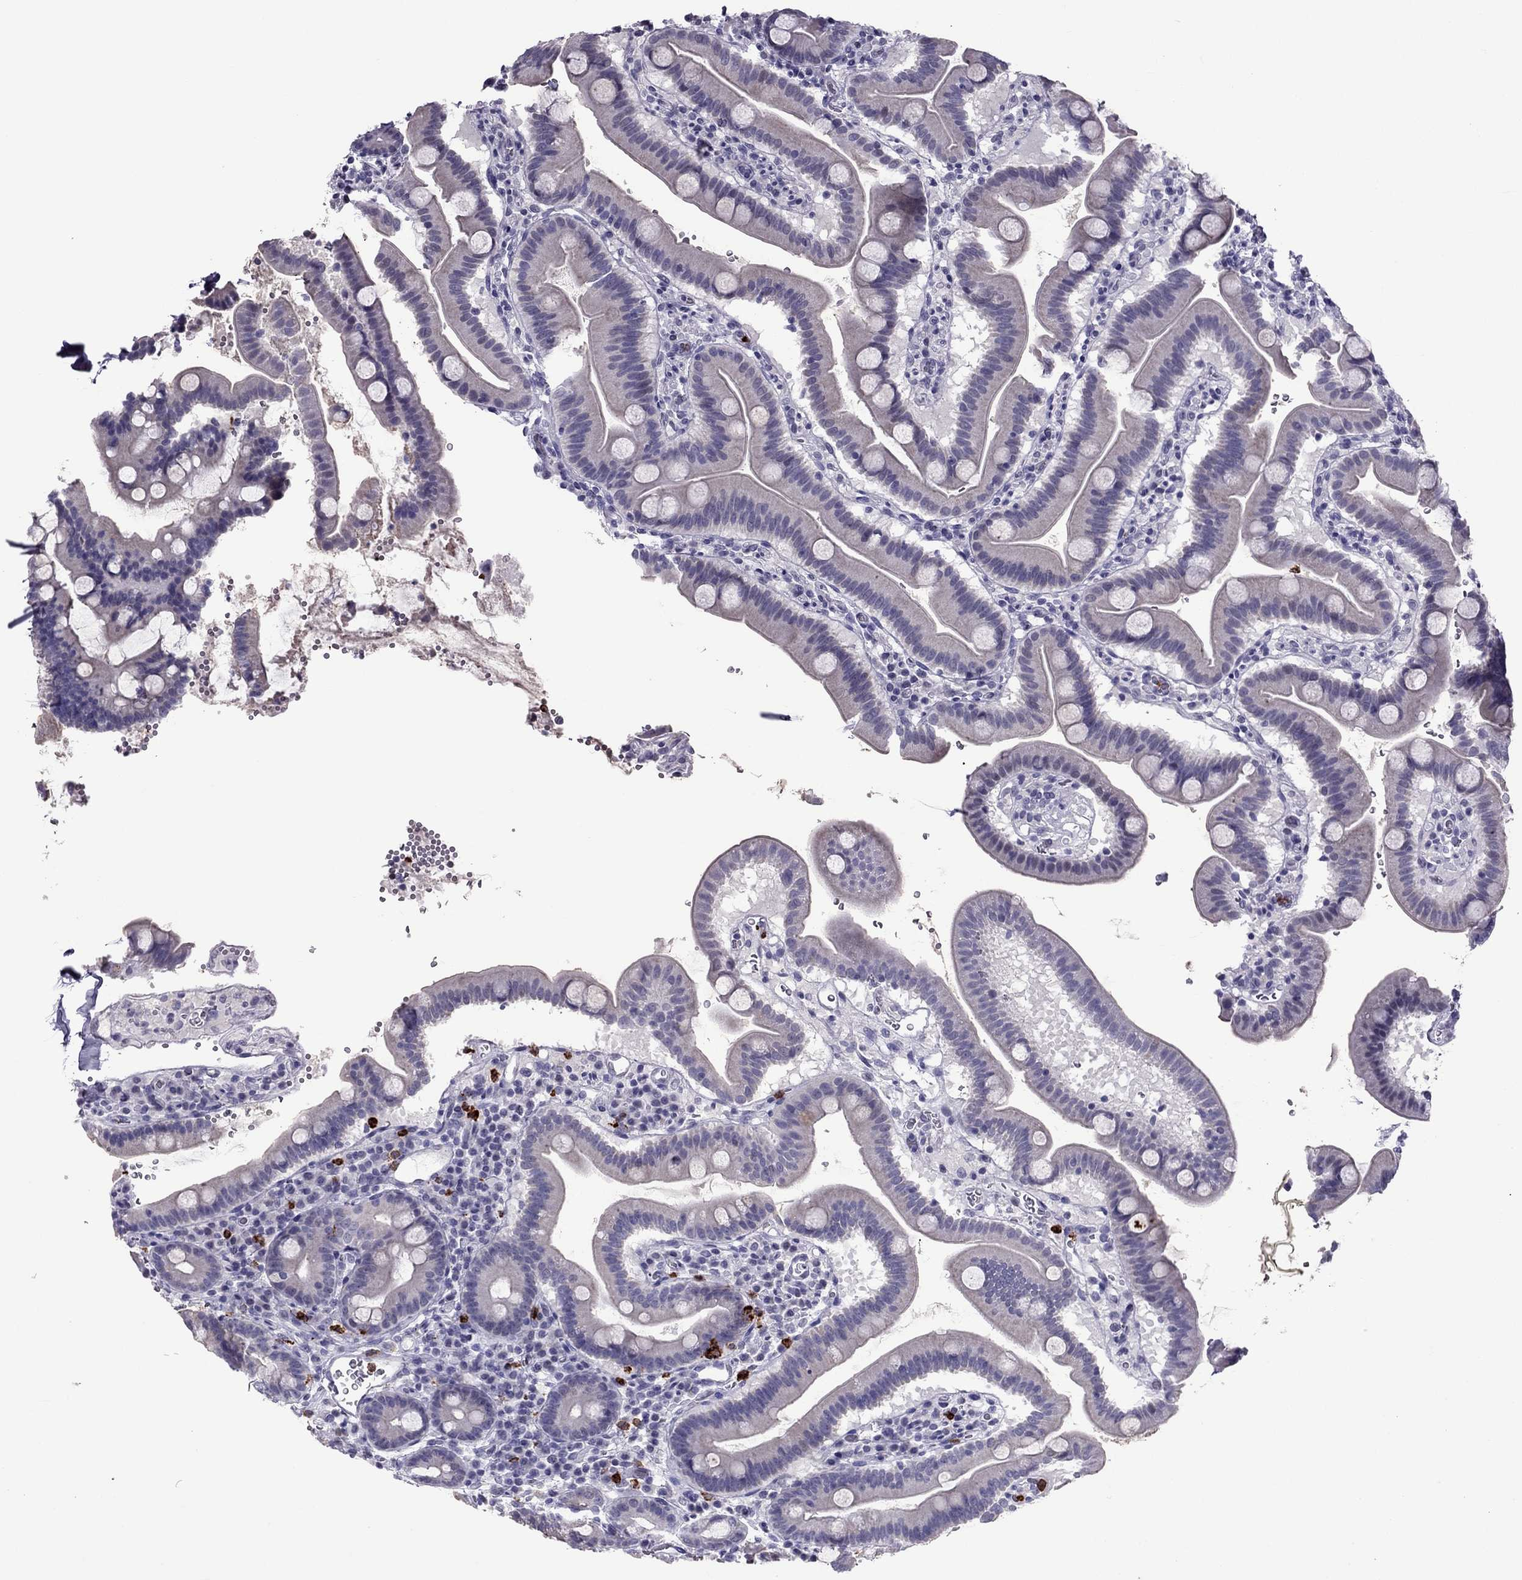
{"staining": {"intensity": "negative", "quantity": "none", "location": "none"}, "tissue": "duodenum", "cell_type": "Glandular cells", "image_type": "normal", "snomed": [{"axis": "morphology", "description": "Normal tissue, NOS"}, {"axis": "topography", "description": "Duodenum"}], "caption": "Protein analysis of benign duodenum reveals no significant staining in glandular cells.", "gene": "CCL27", "patient": {"sex": "male", "age": 59}}